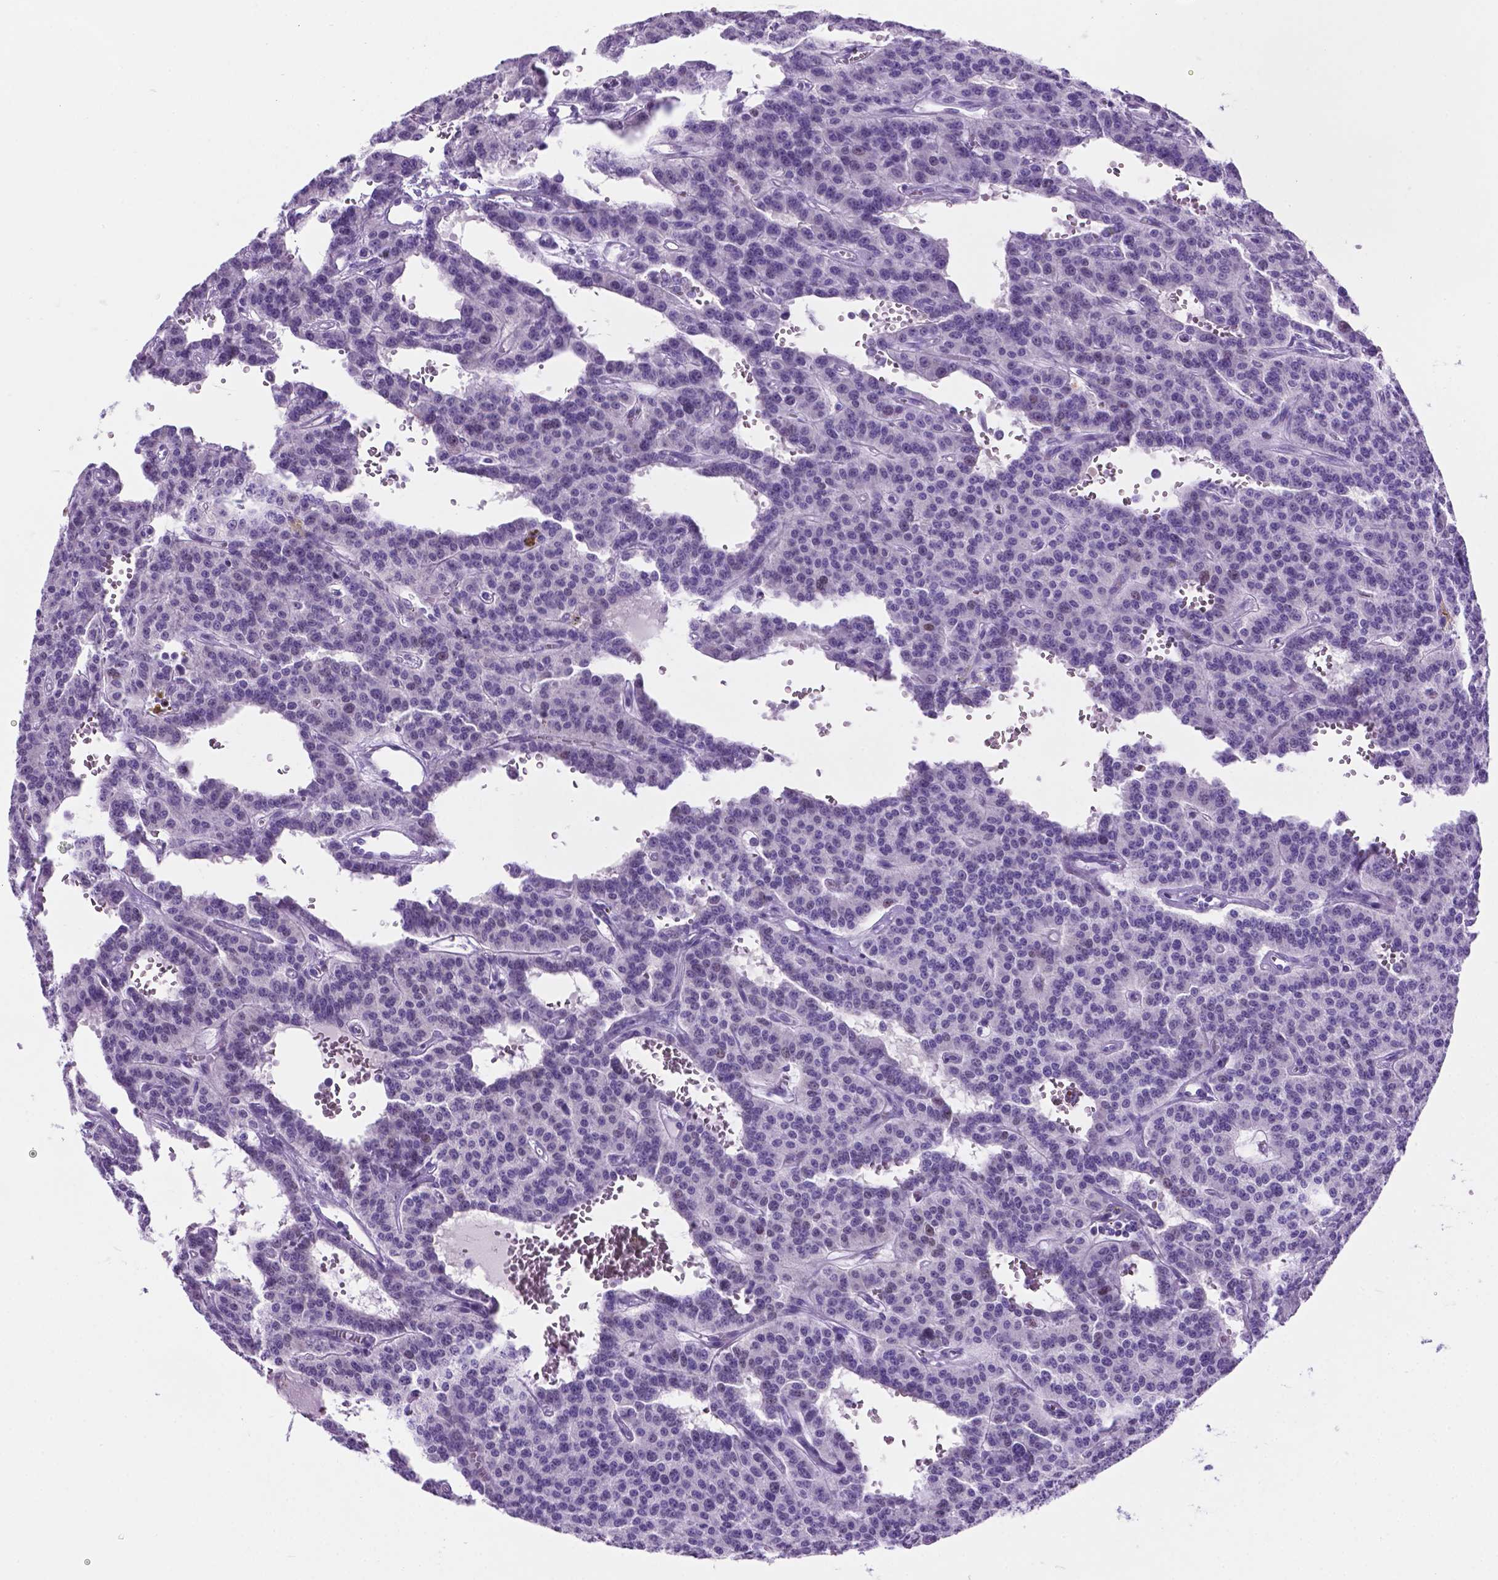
{"staining": {"intensity": "negative", "quantity": "none", "location": "none"}, "tissue": "carcinoid", "cell_type": "Tumor cells", "image_type": "cancer", "snomed": [{"axis": "morphology", "description": "Carcinoid, malignant, NOS"}, {"axis": "topography", "description": "Lung"}], "caption": "The micrograph displays no significant positivity in tumor cells of malignant carcinoid.", "gene": "C17orf107", "patient": {"sex": "female", "age": 71}}